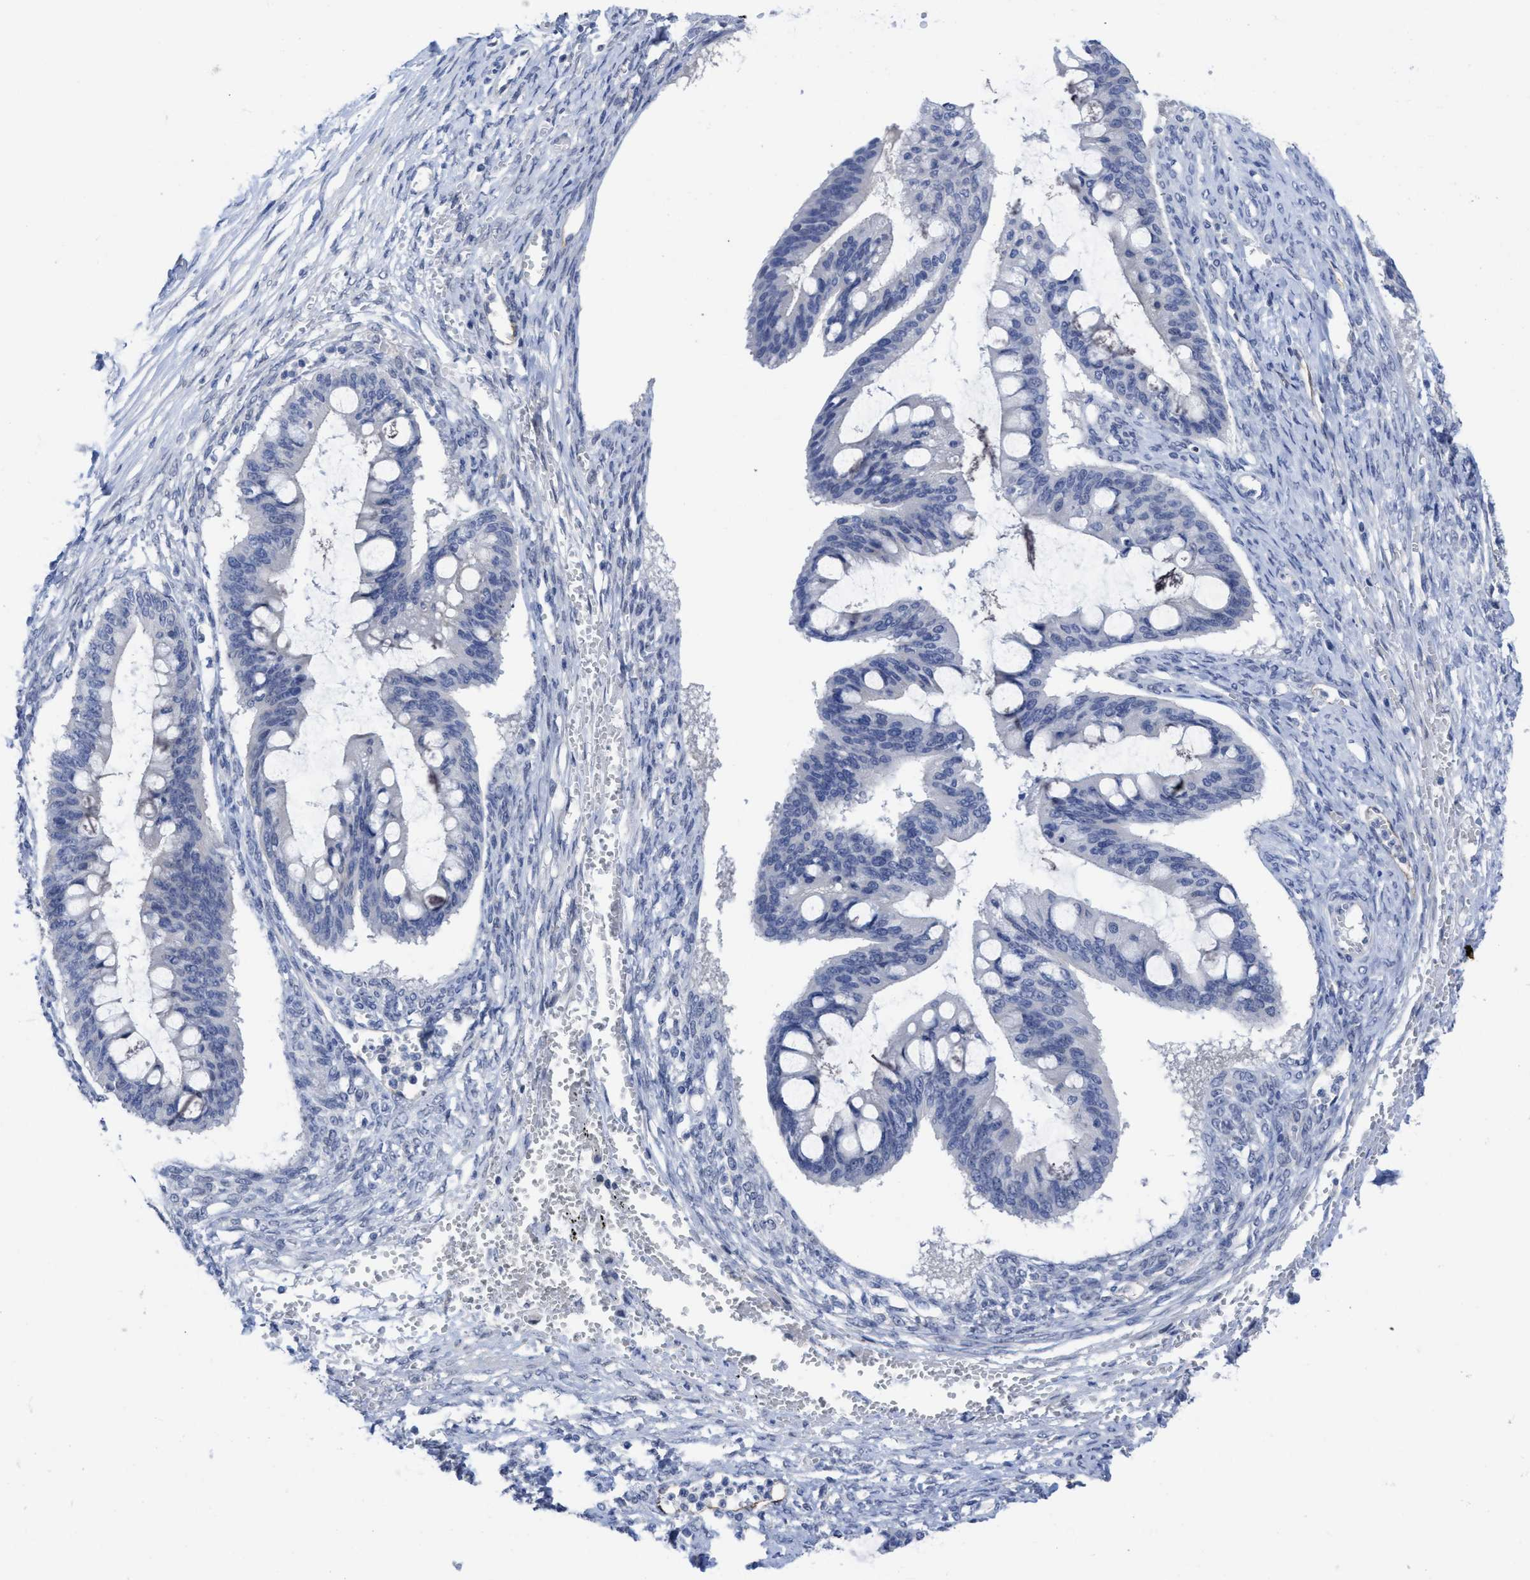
{"staining": {"intensity": "negative", "quantity": "none", "location": "none"}, "tissue": "ovarian cancer", "cell_type": "Tumor cells", "image_type": "cancer", "snomed": [{"axis": "morphology", "description": "Cystadenocarcinoma, mucinous, NOS"}, {"axis": "topography", "description": "Ovary"}], "caption": "Tumor cells show no significant staining in ovarian cancer (mucinous cystadenocarcinoma).", "gene": "ACKR1", "patient": {"sex": "female", "age": 73}}